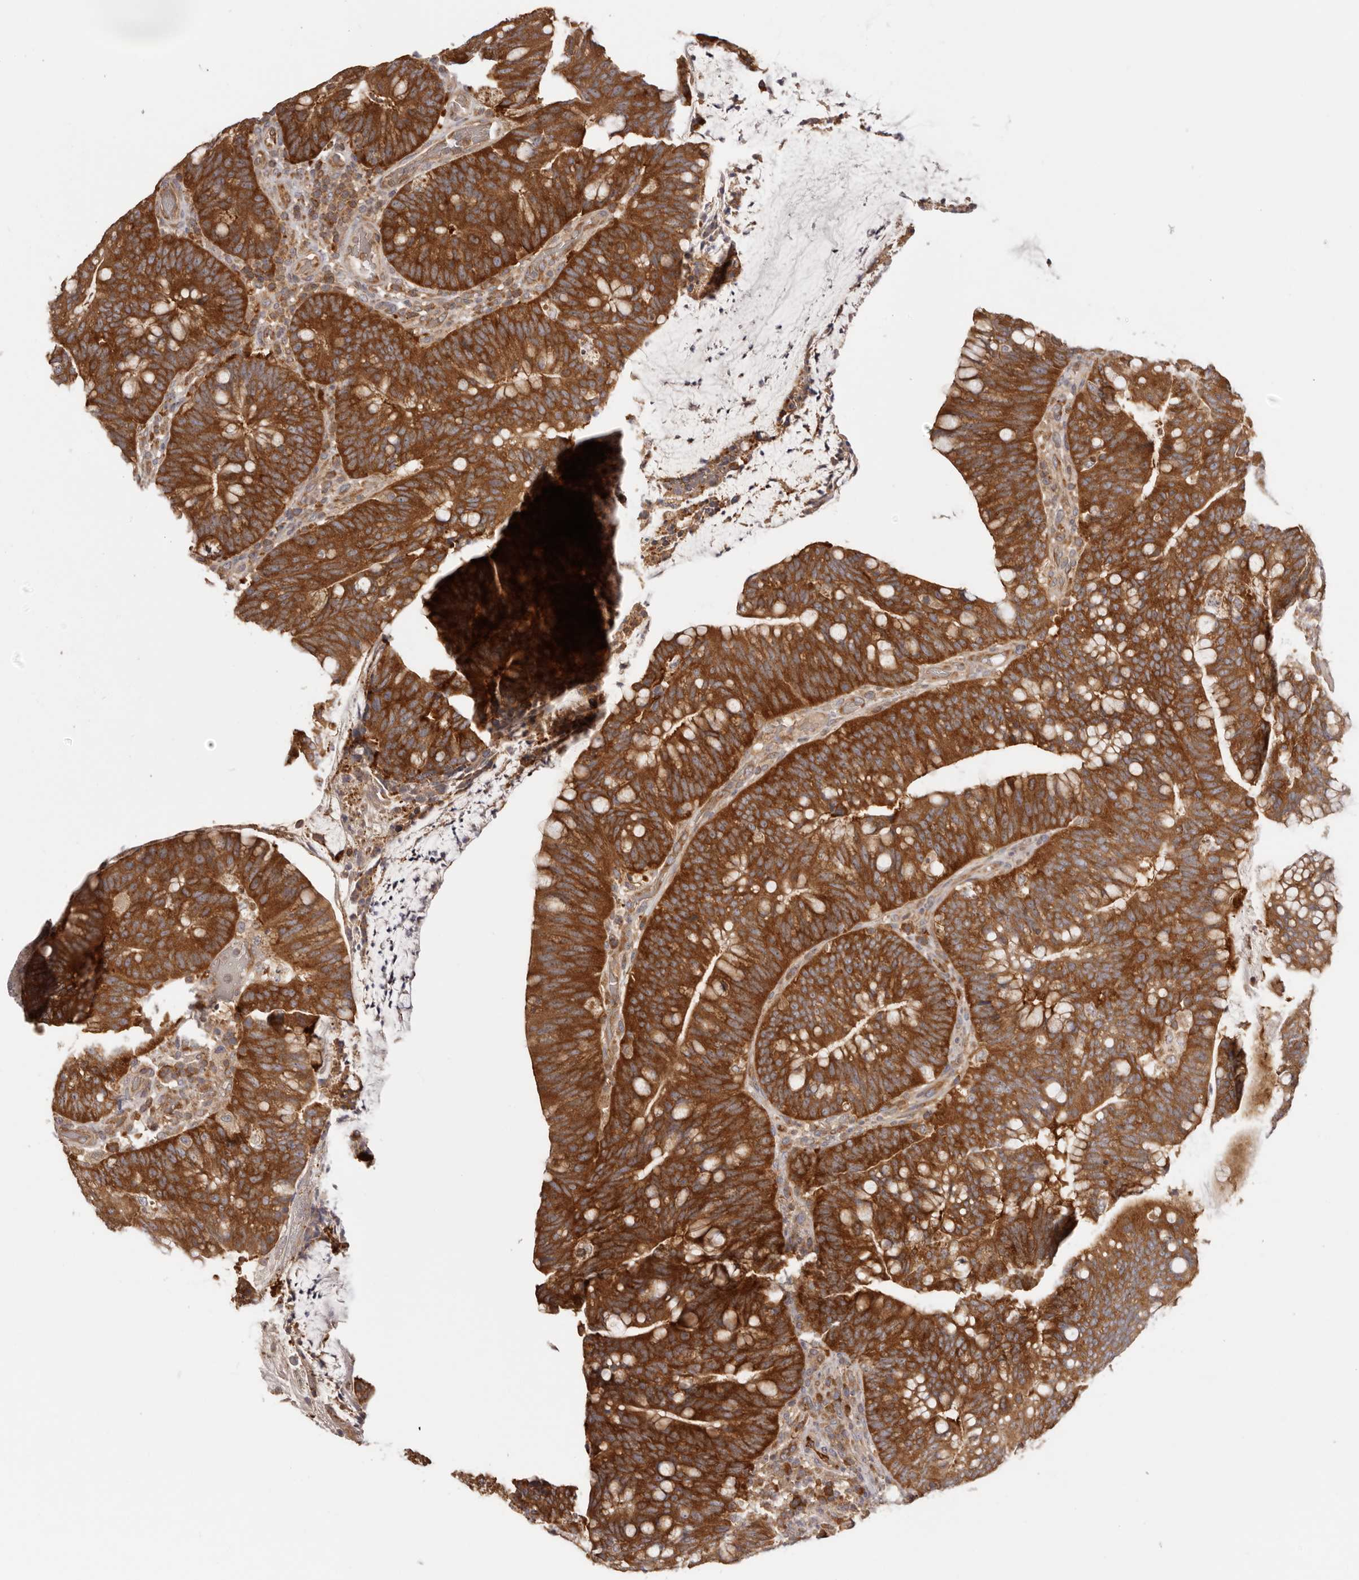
{"staining": {"intensity": "strong", "quantity": ">75%", "location": "cytoplasmic/membranous"}, "tissue": "colorectal cancer", "cell_type": "Tumor cells", "image_type": "cancer", "snomed": [{"axis": "morphology", "description": "Adenocarcinoma, NOS"}, {"axis": "topography", "description": "Colon"}], "caption": "Human colorectal adenocarcinoma stained with a brown dye demonstrates strong cytoplasmic/membranous positive positivity in approximately >75% of tumor cells.", "gene": "EEF1E1", "patient": {"sex": "female", "age": 66}}